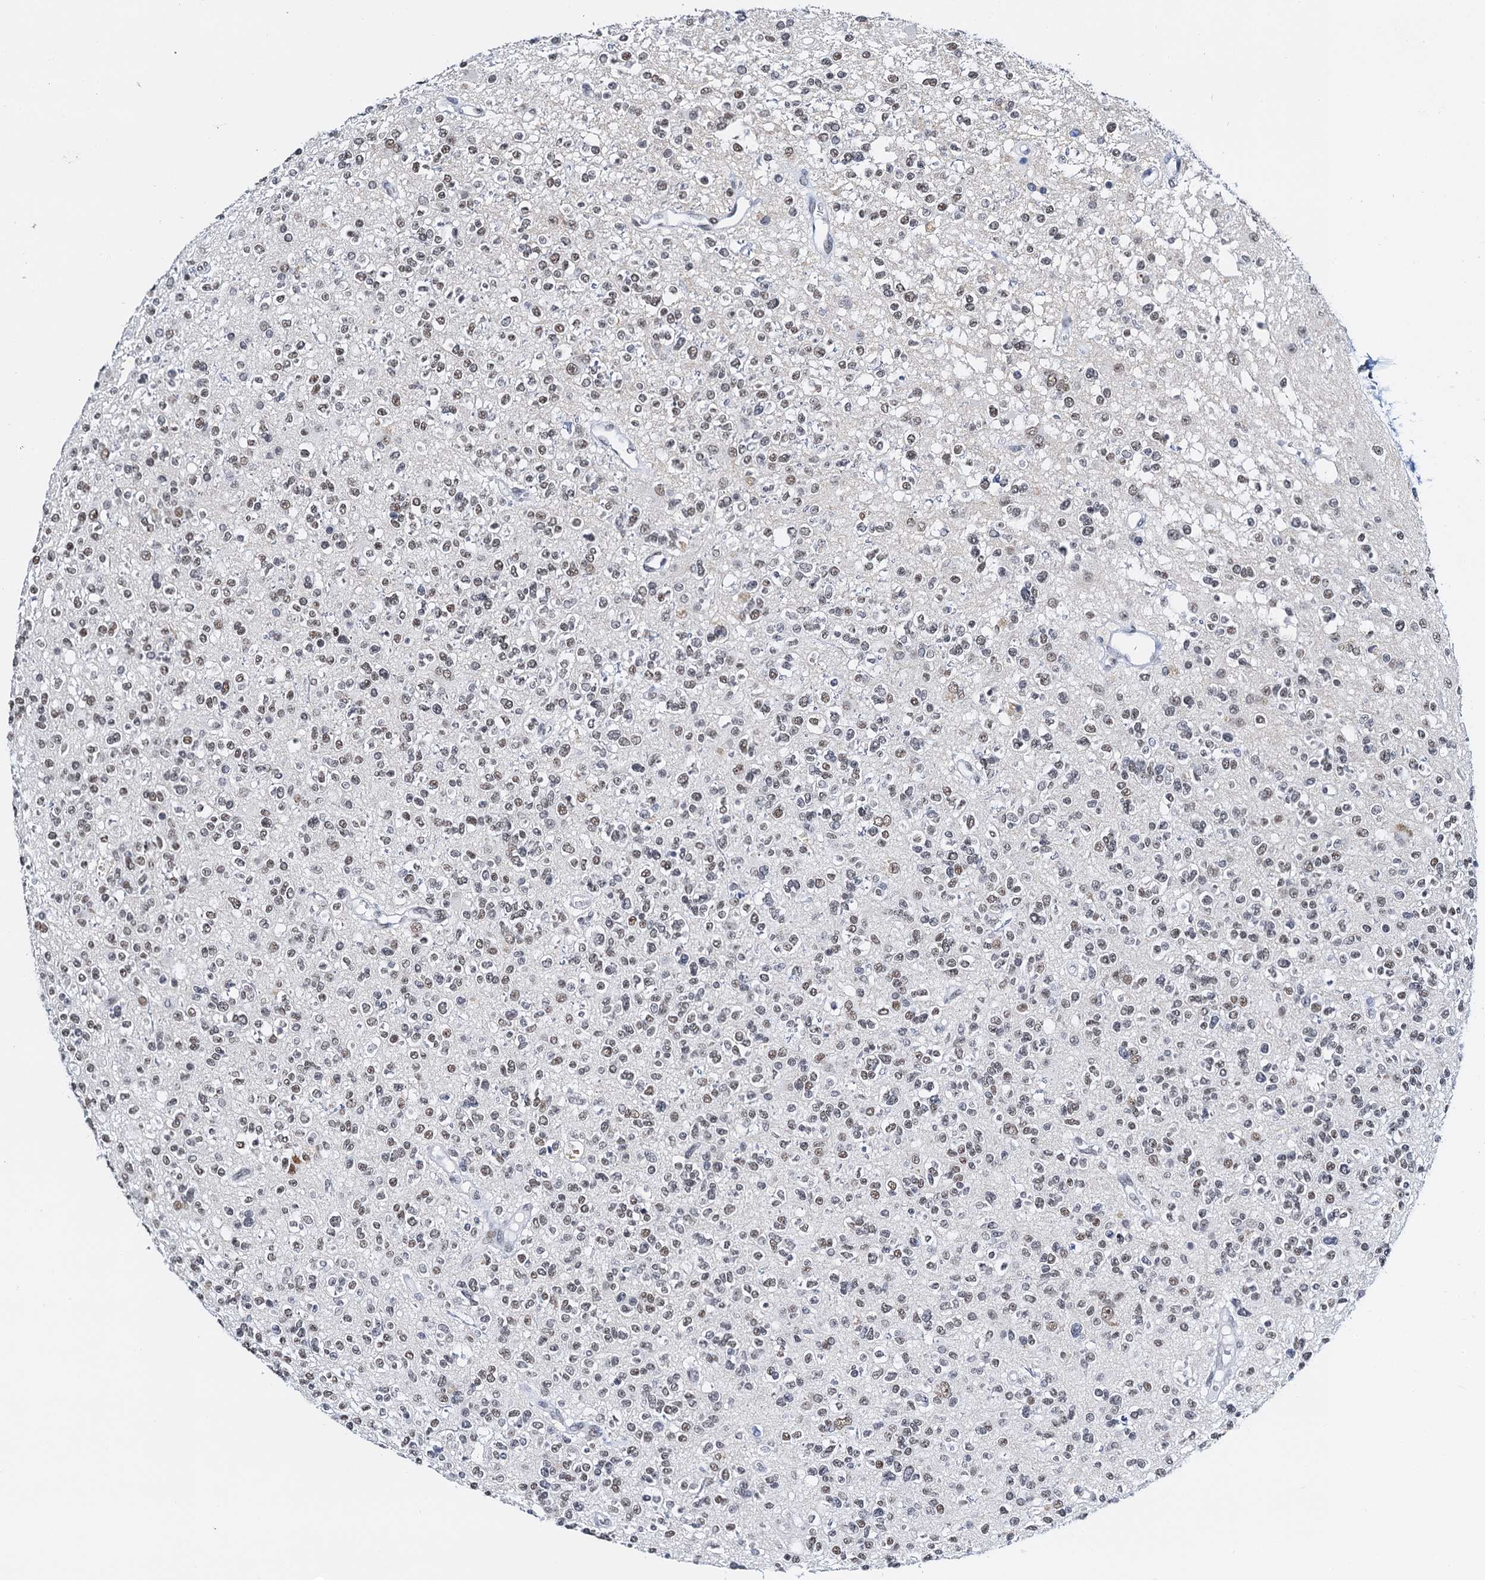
{"staining": {"intensity": "moderate", "quantity": ">75%", "location": "nuclear"}, "tissue": "glioma", "cell_type": "Tumor cells", "image_type": "cancer", "snomed": [{"axis": "morphology", "description": "Glioma, malignant, High grade"}, {"axis": "topography", "description": "Brain"}], "caption": "DAB immunohistochemical staining of malignant high-grade glioma shows moderate nuclear protein expression in about >75% of tumor cells.", "gene": "SLTM", "patient": {"sex": "male", "age": 34}}